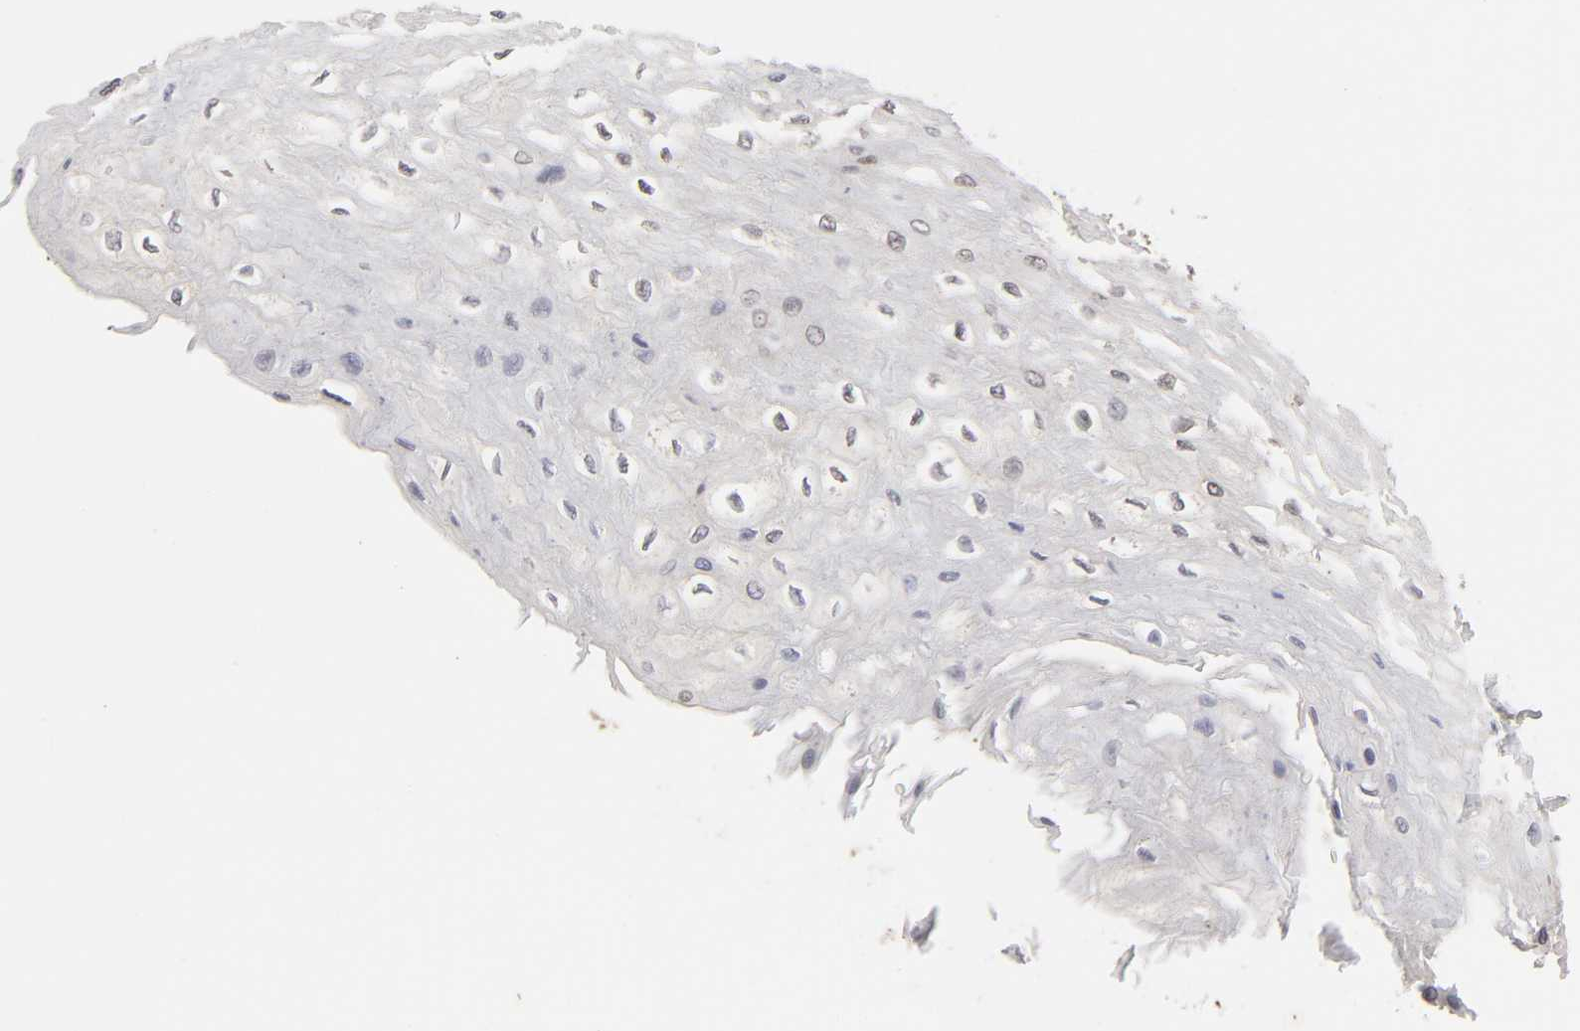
{"staining": {"intensity": "weak", "quantity": "25%-75%", "location": "cytoplasmic/membranous"}, "tissue": "esophagus", "cell_type": "Squamous epithelial cells", "image_type": "normal", "snomed": [{"axis": "morphology", "description": "Normal tissue, NOS"}, {"axis": "topography", "description": "Esophagus"}], "caption": "Approximately 25%-75% of squamous epithelial cells in benign esophagus demonstrate weak cytoplasmic/membranous protein positivity as visualized by brown immunohistochemical staining.", "gene": "MAPK1", "patient": {"sex": "female", "age": 72}}